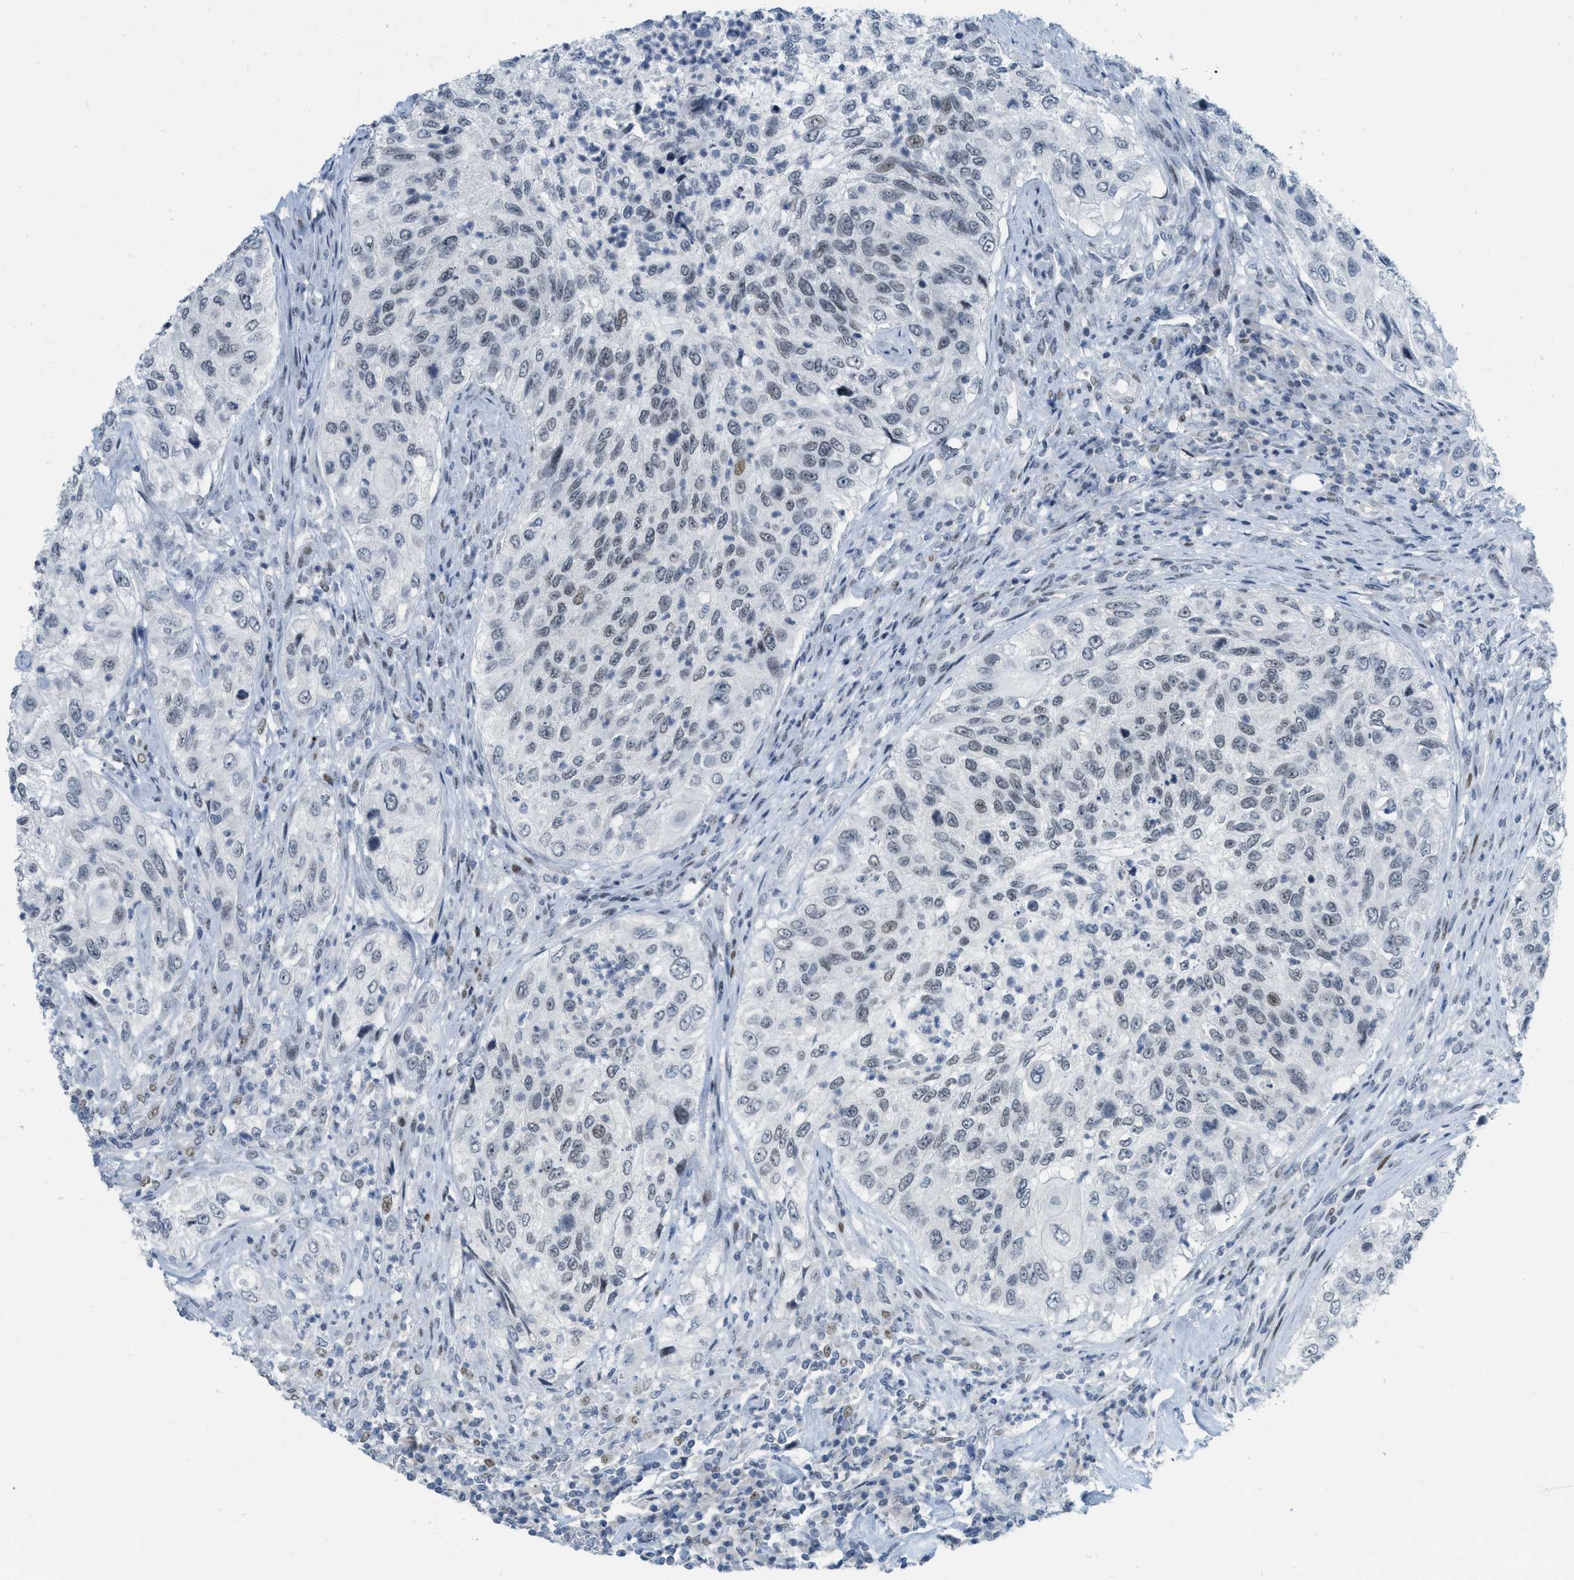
{"staining": {"intensity": "moderate", "quantity": "<25%", "location": "nuclear"}, "tissue": "urothelial cancer", "cell_type": "Tumor cells", "image_type": "cancer", "snomed": [{"axis": "morphology", "description": "Urothelial carcinoma, High grade"}, {"axis": "topography", "description": "Urinary bladder"}], "caption": "Urothelial cancer stained with a protein marker exhibits moderate staining in tumor cells.", "gene": "PBX1", "patient": {"sex": "female", "age": 60}}